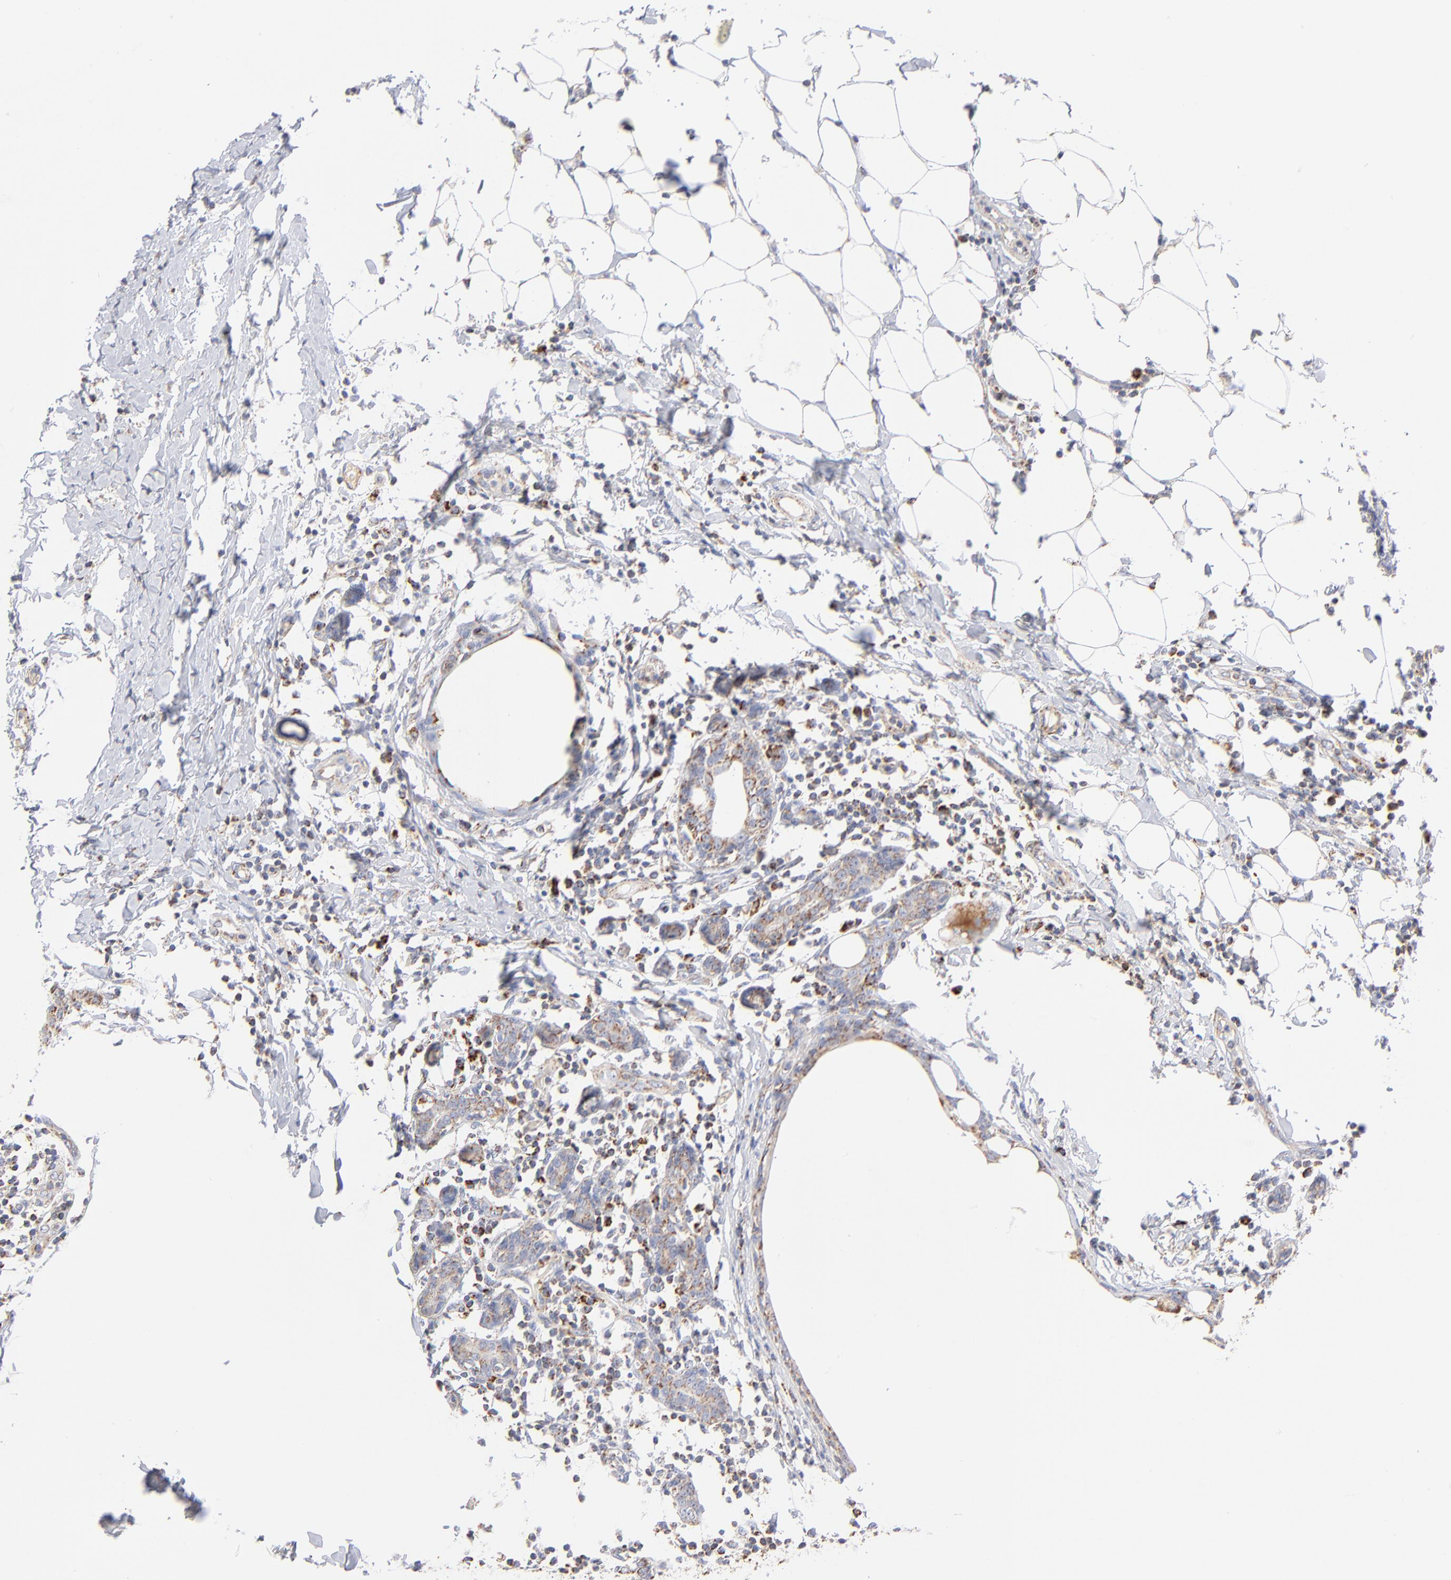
{"staining": {"intensity": "weak", "quantity": ">75%", "location": "cytoplasmic/membranous"}, "tissue": "breast cancer", "cell_type": "Tumor cells", "image_type": "cancer", "snomed": [{"axis": "morphology", "description": "Duct carcinoma"}, {"axis": "topography", "description": "Breast"}], "caption": "High-power microscopy captured an immunohistochemistry (IHC) micrograph of breast cancer, revealing weak cytoplasmic/membranous staining in approximately >75% of tumor cells.", "gene": "DLAT", "patient": {"sex": "female", "age": 40}}